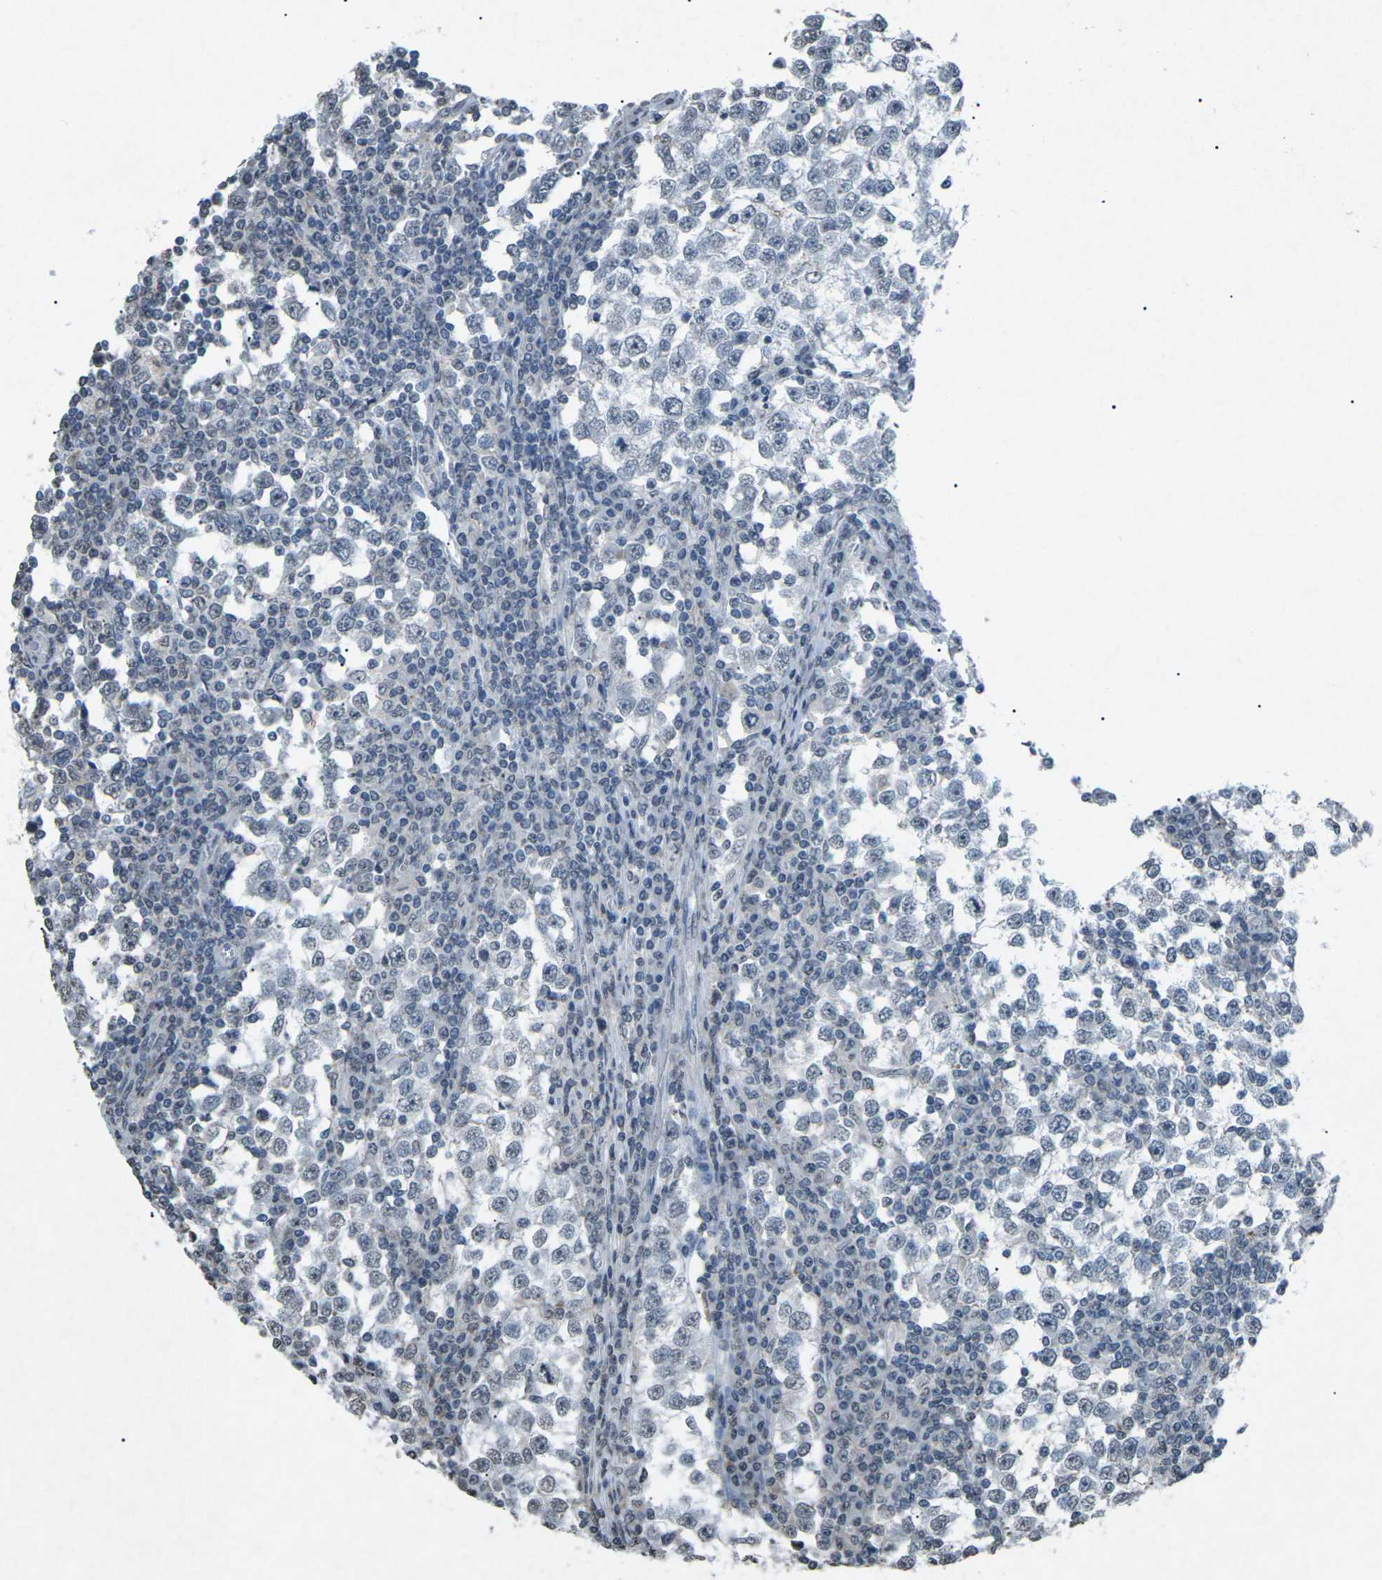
{"staining": {"intensity": "negative", "quantity": "none", "location": "none"}, "tissue": "testis cancer", "cell_type": "Tumor cells", "image_type": "cancer", "snomed": [{"axis": "morphology", "description": "Seminoma, NOS"}, {"axis": "topography", "description": "Testis"}], "caption": "DAB (3,3'-diaminobenzidine) immunohistochemical staining of human testis seminoma demonstrates no significant positivity in tumor cells.", "gene": "TFR2", "patient": {"sex": "male", "age": 65}}